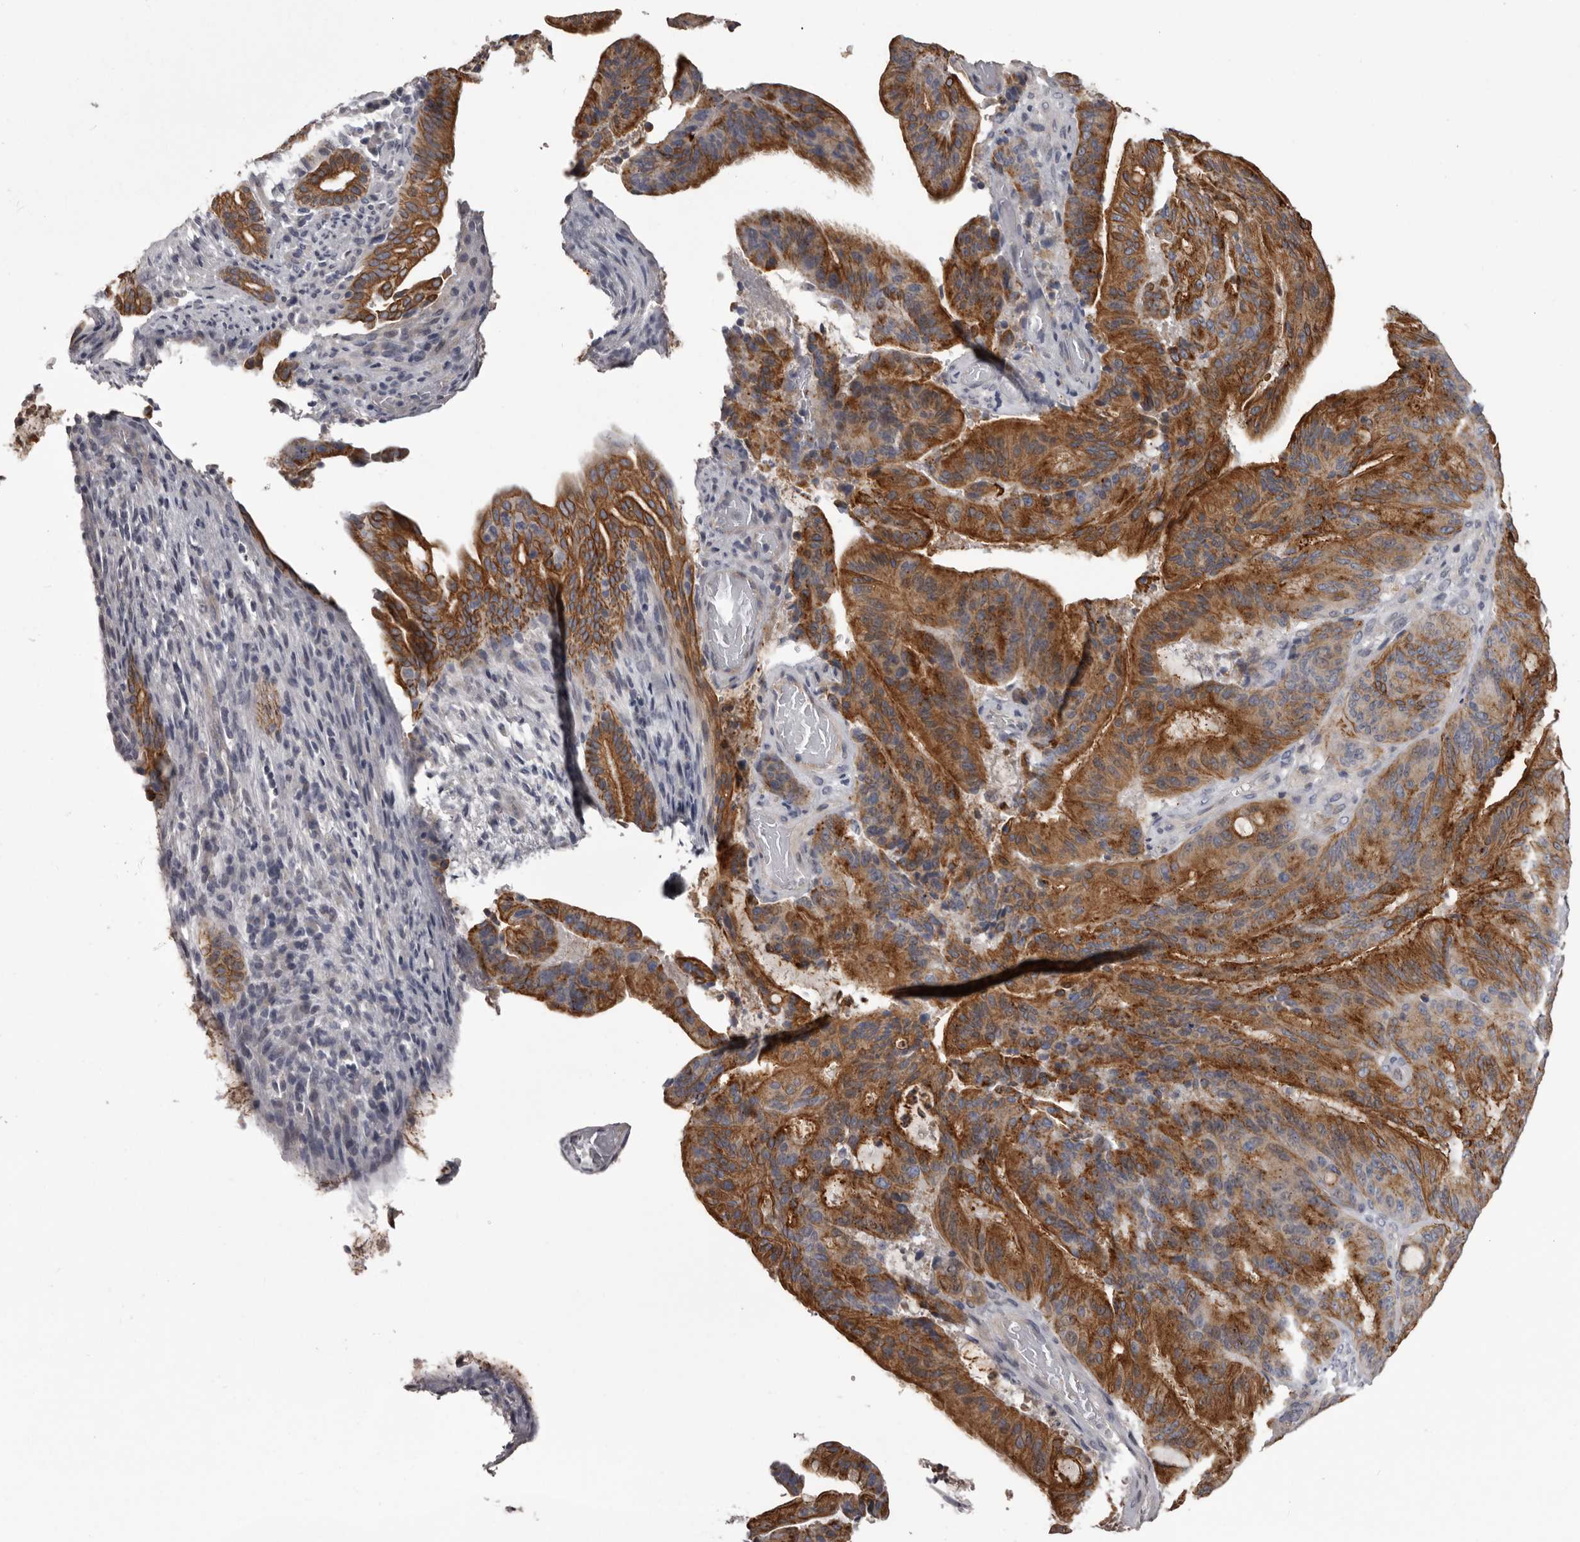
{"staining": {"intensity": "strong", "quantity": ">75%", "location": "cytoplasmic/membranous"}, "tissue": "liver cancer", "cell_type": "Tumor cells", "image_type": "cancer", "snomed": [{"axis": "morphology", "description": "Normal tissue, NOS"}, {"axis": "morphology", "description": "Cholangiocarcinoma"}, {"axis": "topography", "description": "Liver"}, {"axis": "topography", "description": "Peripheral nerve tissue"}], "caption": "Liver cancer (cholangiocarcinoma) stained with a protein marker shows strong staining in tumor cells.", "gene": "LPAR6", "patient": {"sex": "female", "age": 73}}